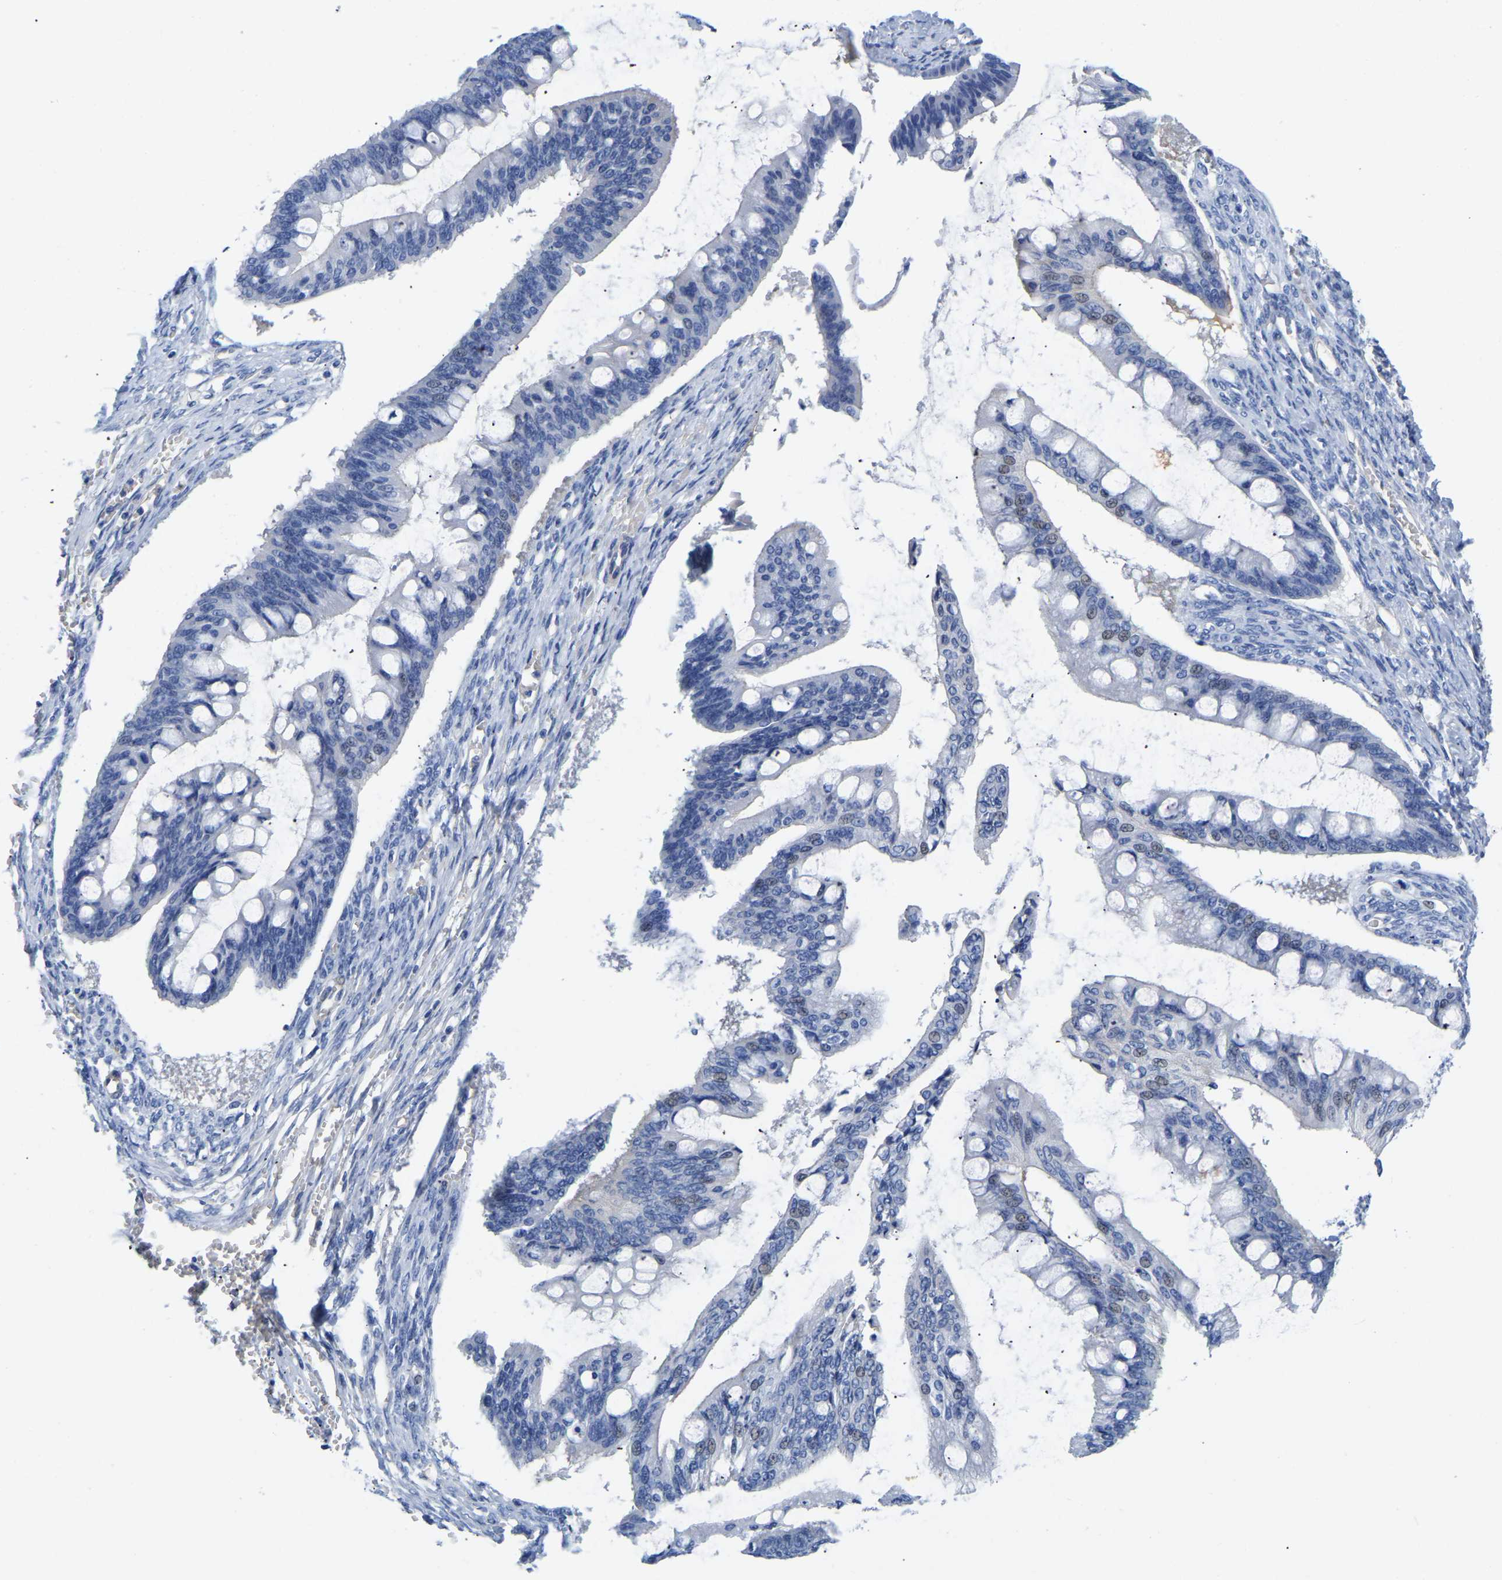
{"staining": {"intensity": "negative", "quantity": "none", "location": "none"}, "tissue": "ovarian cancer", "cell_type": "Tumor cells", "image_type": "cancer", "snomed": [{"axis": "morphology", "description": "Cystadenocarcinoma, mucinous, NOS"}, {"axis": "topography", "description": "Ovary"}], "caption": "Micrograph shows no significant protein staining in tumor cells of ovarian cancer (mucinous cystadenocarcinoma).", "gene": "UPK3A", "patient": {"sex": "female", "age": 73}}